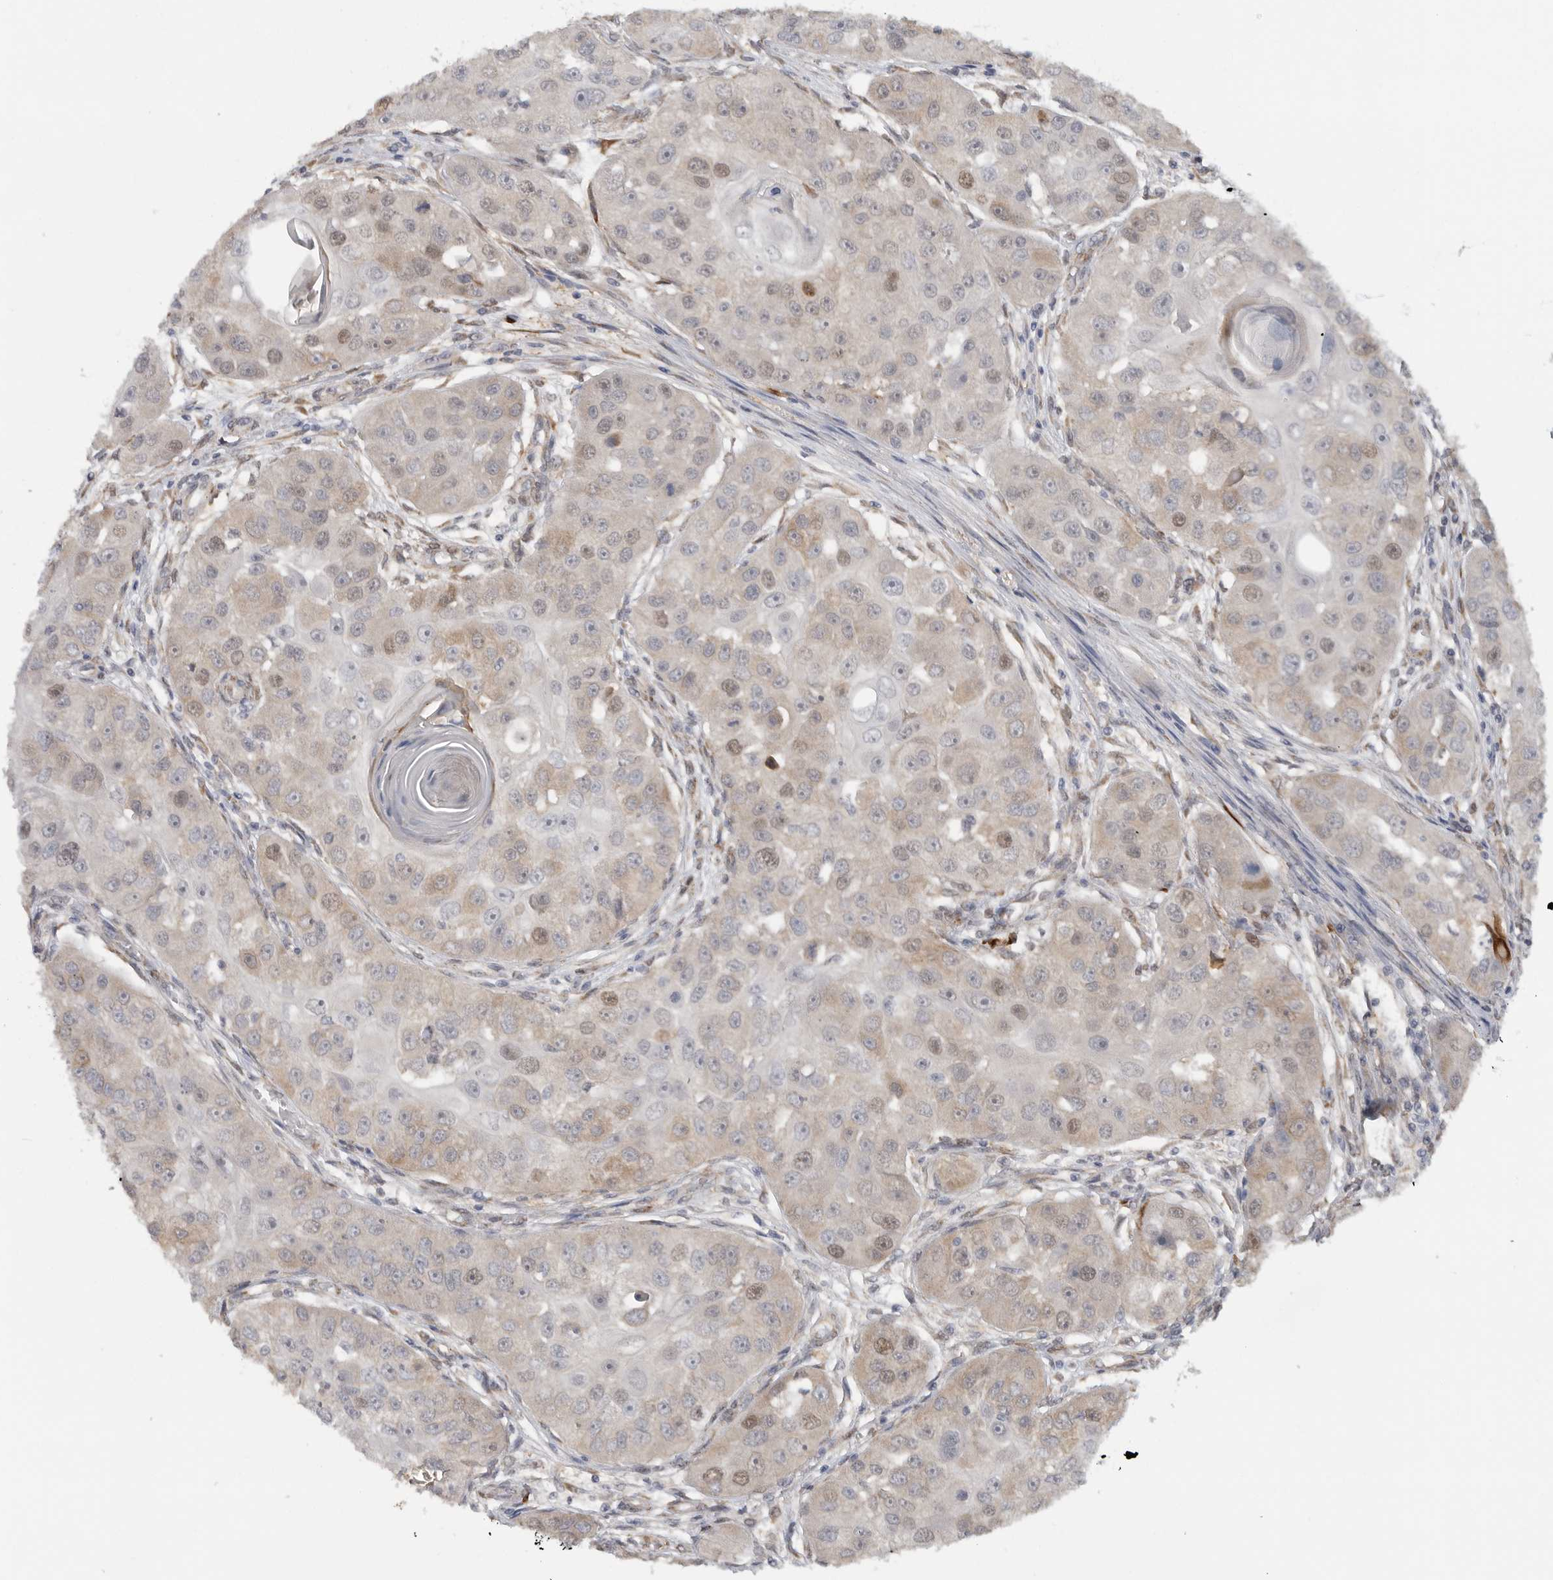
{"staining": {"intensity": "moderate", "quantity": "<25%", "location": "nuclear"}, "tissue": "head and neck cancer", "cell_type": "Tumor cells", "image_type": "cancer", "snomed": [{"axis": "morphology", "description": "Normal tissue, NOS"}, {"axis": "morphology", "description": "Squamous cell carcinoma, NOS"}, {"axis": "topography", "description": "Skeletal muscle"}, {"axis": "topography", "description": "Head-Neck"}], "caption": "The immunohistochemical stain labels moderate nuclear positivity in tumor cells of squamous cell carcinoma (head and neck) tissue.", "gene": "DYRK2", "patient": {"sex": "male", "age": 51}}